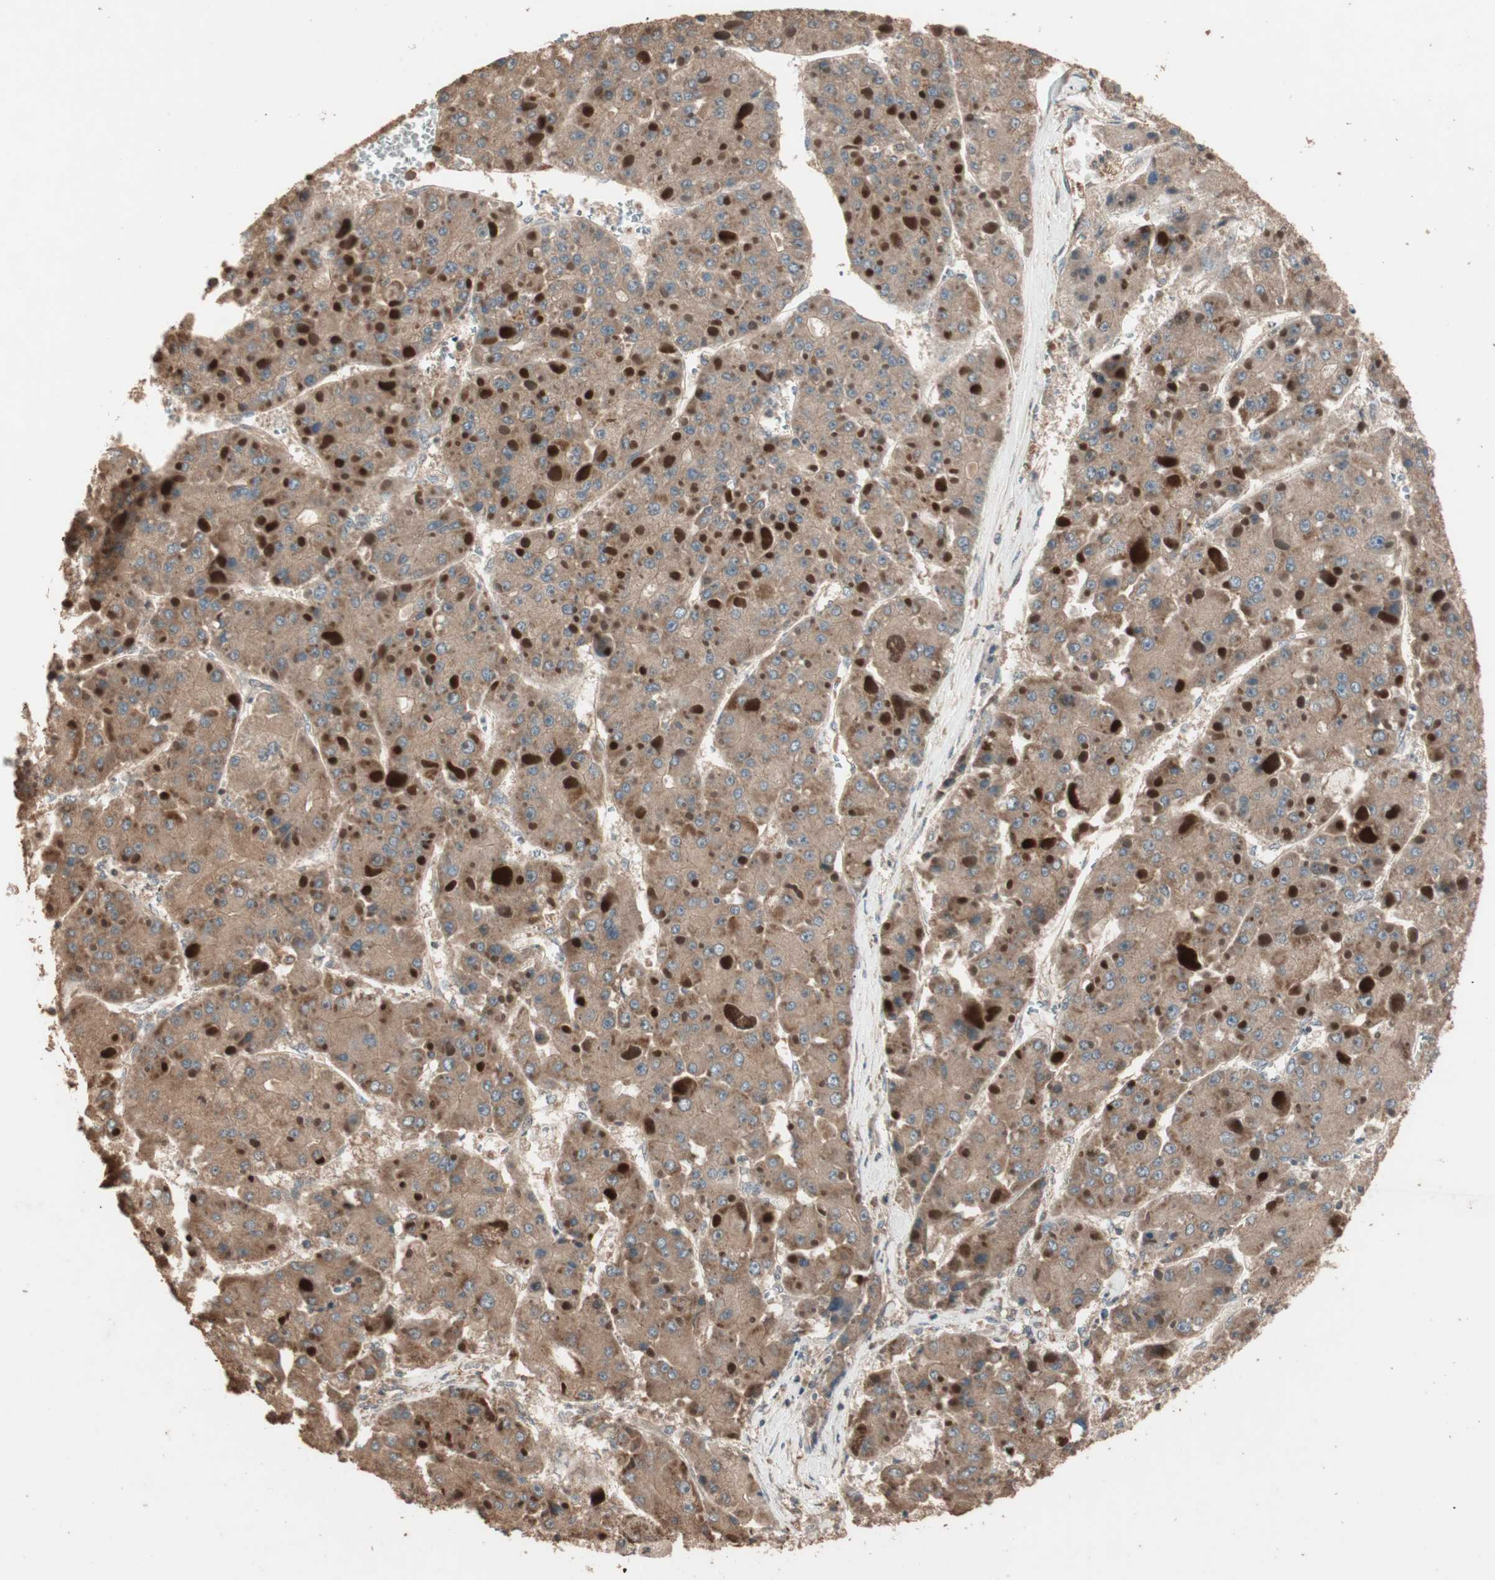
{"staining": {"intensity": "moderate", "quantity": ">75%", "location": "cytoplasmic/membranous"}, "tissue": "liver cancer", "cell_type": "Tumor cells", "image_type": "cancer", "snomed": [{"axis": "morphology", "description": "Carcinoma, Hepatocellular, NOS"}, {"axis": "topography", "description": "Liver"}], "caption": "Immunohistochemistry (IHC) (DAB (3,3'-diaminobenzidine)) staining of human hepatocellular carcinoma (liver) exhibits moderate cytoplasmic/membranous protein staining in about >75% of tumor cells.", "gene": "USP20", "patient": {"sex": "female", "age": 73}}